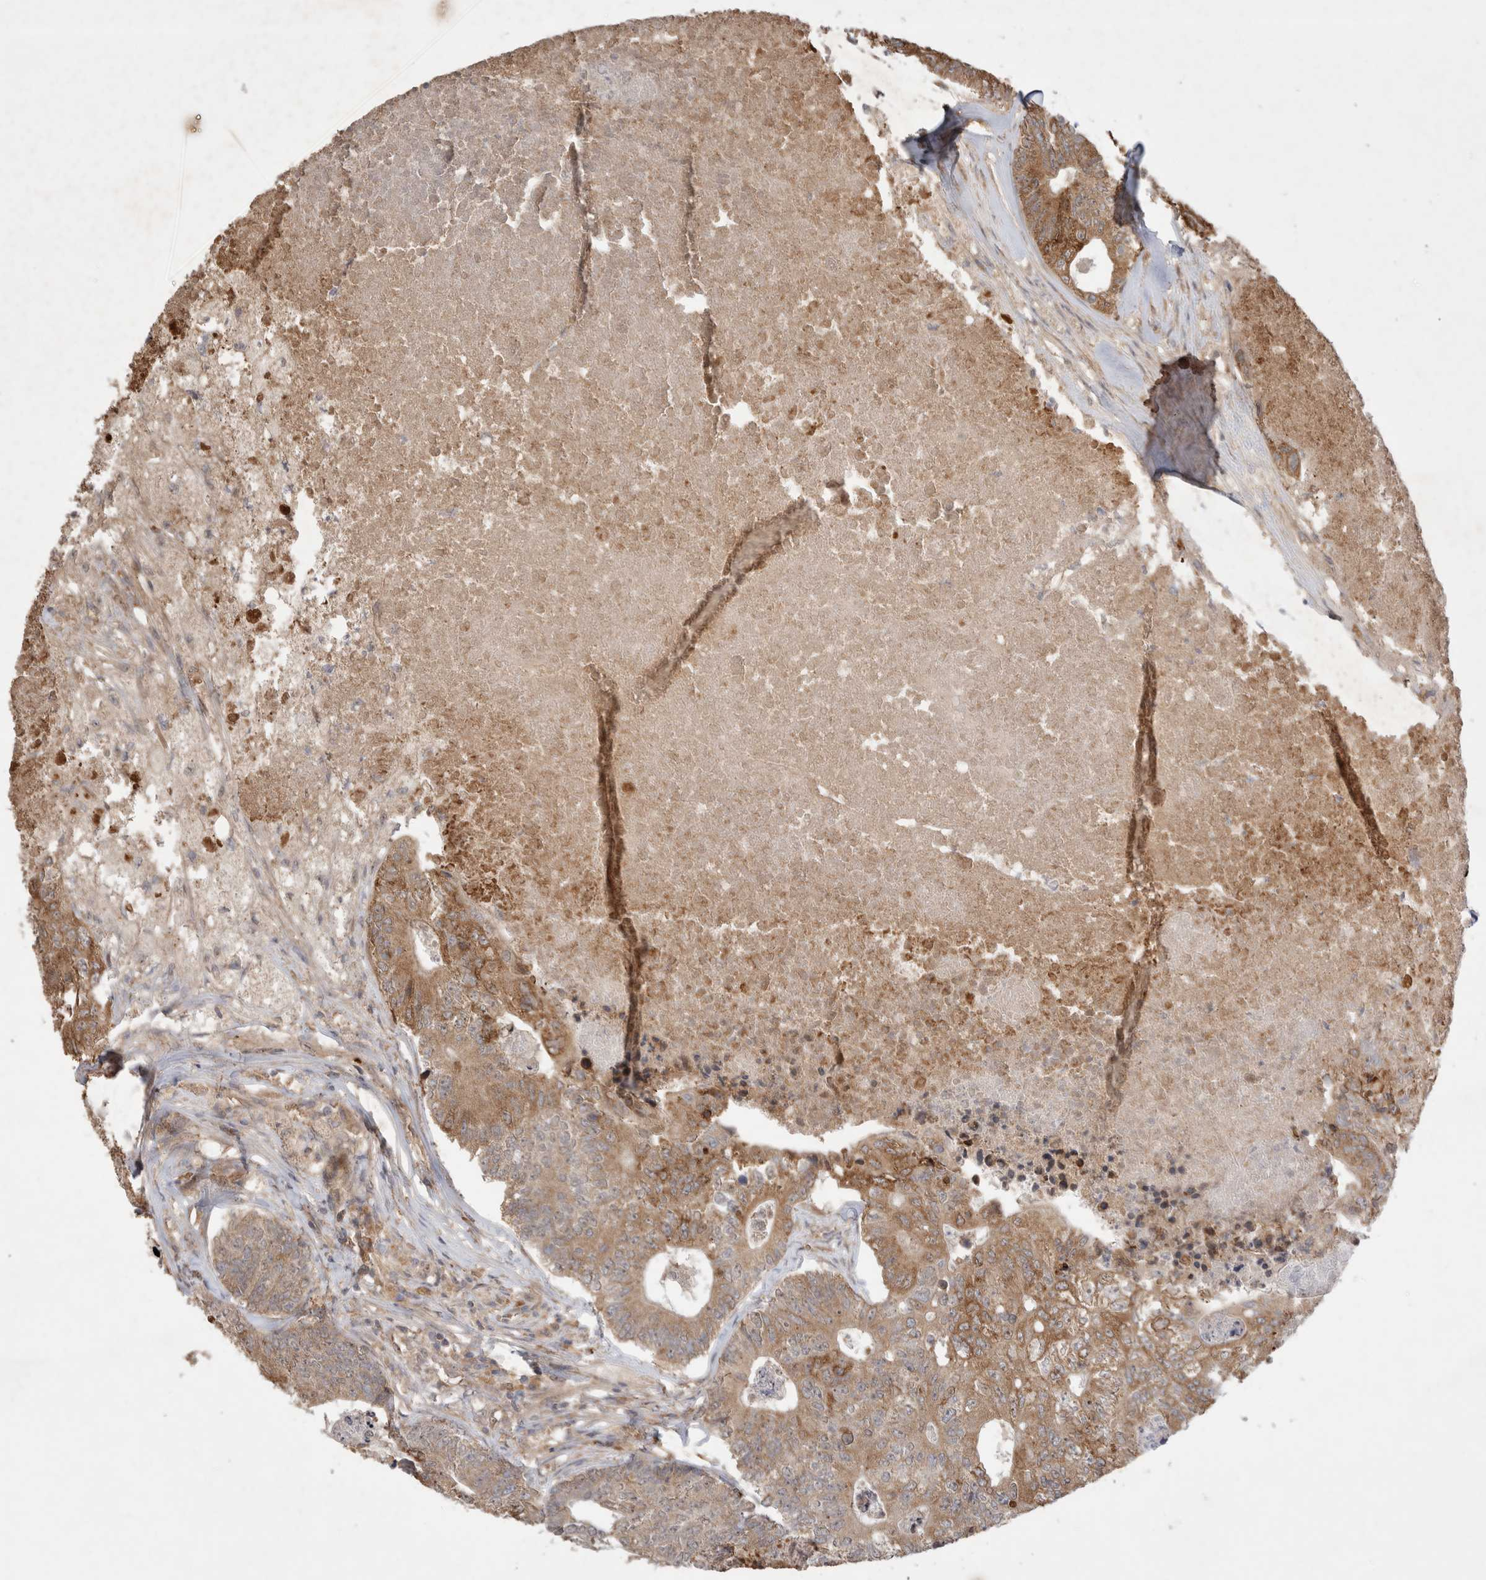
{"staining": {"intensity": "moderate", "quantity": "25%-75%", "location": "cytoplasmic/membranous"}, "tissue": "colorectal cancer", "cell_type": "Tumor cells", "image_type": "cancer", "snomed": [{"axis": "morphology", "description": "Adenocarcinoma, NOS"}, {"axis": "topography", "description": "Colon"}], "caption": "Colorectal cancer (adenocarcinoma) stained with a brown dye displays moderate cytoplasmic/membranous positive staining in about 25%-75% of tumor cells.", "gene": "FAM221A", "patient": {"sex": "female", "age": 67}}